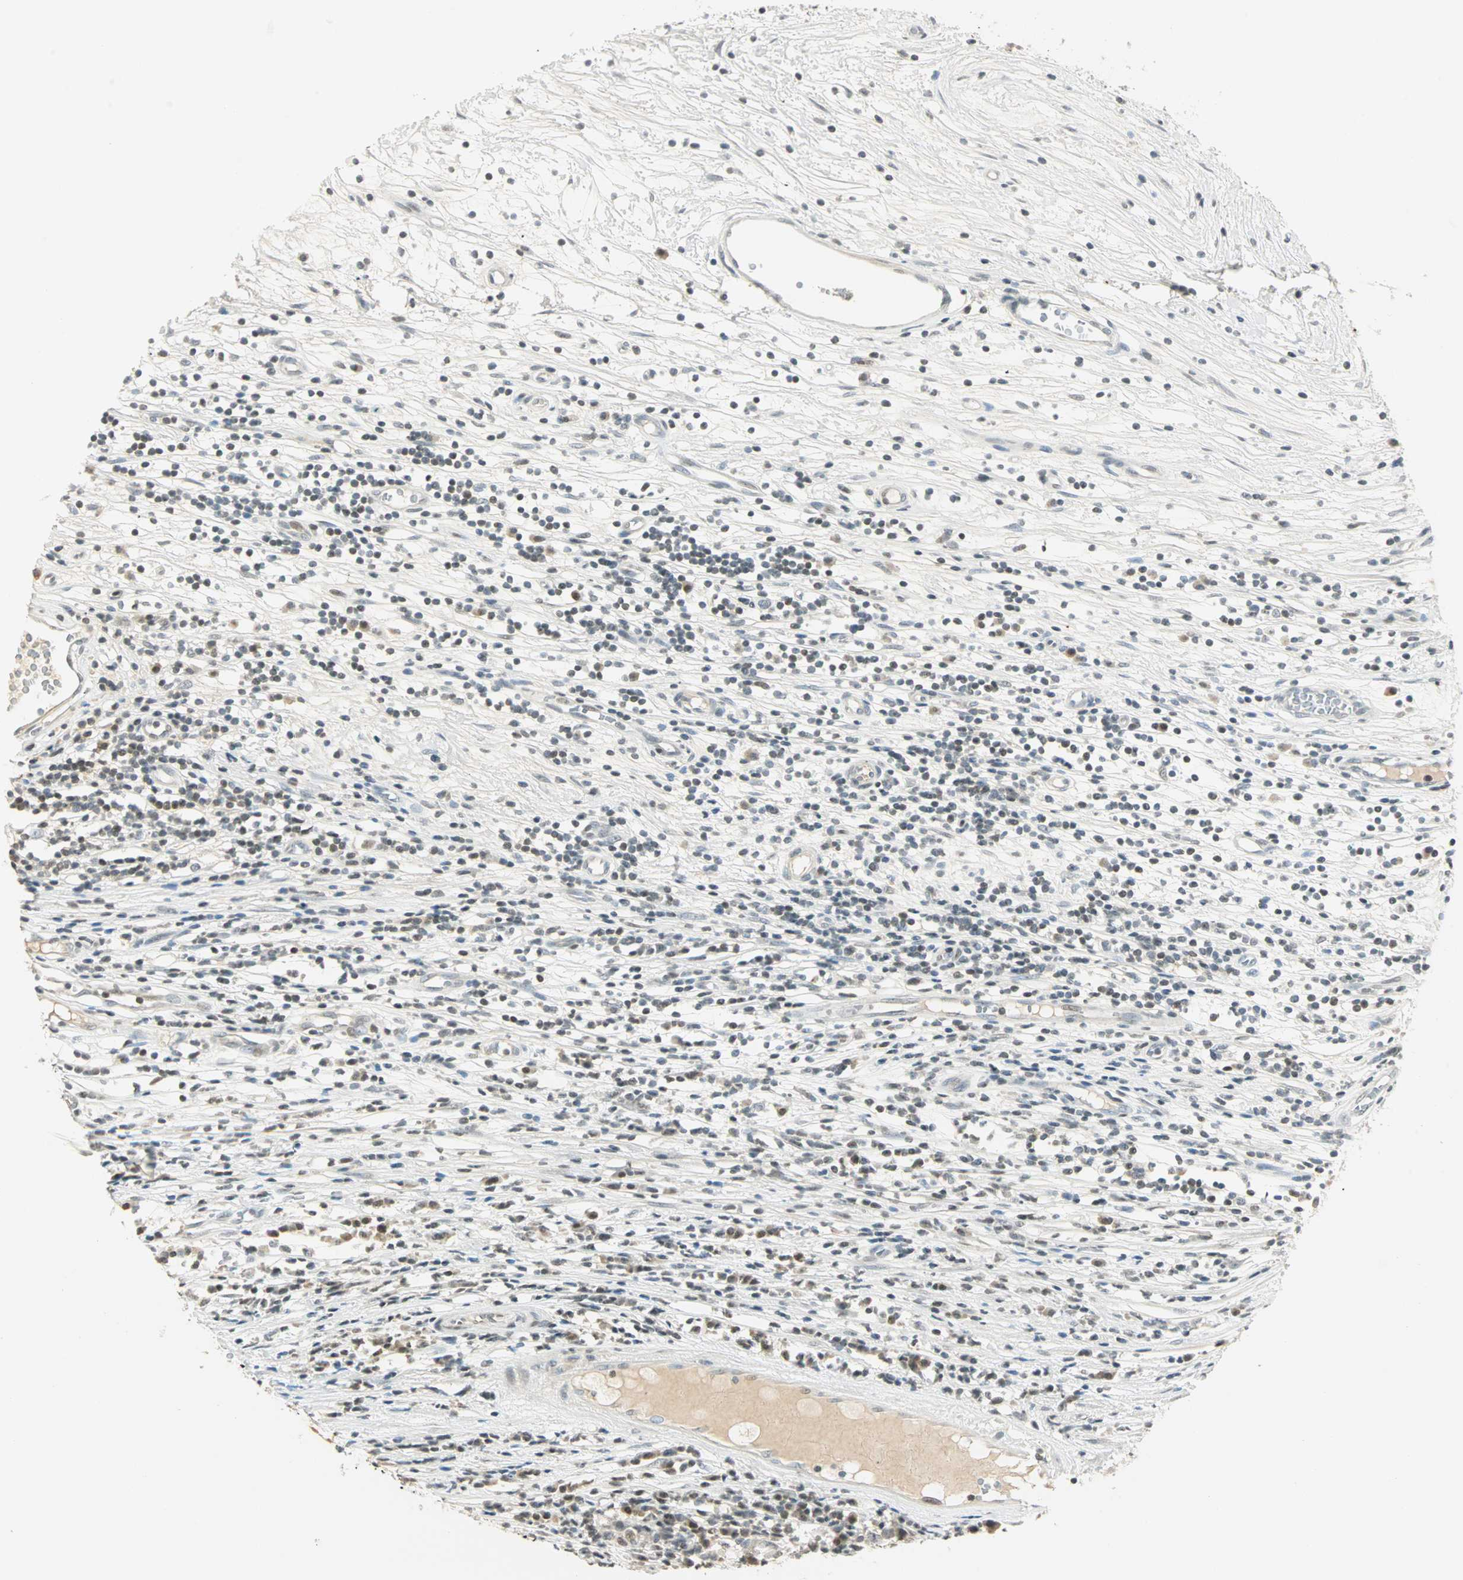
{"staining": {"intensity": "weak", "quantity": "<25%", "location": "nuclear"}, "tissue": "testis cancer", "cell_type": "Tumor cells", "image_type": "cancer", "snomed": [{"axis": "morphology", "description": "Seminoma, NOS"}, {"axis": "topography", "description": "Testis"}], "caption": "An immunohistochemistry (IHC) image of testis cancer is shown. There is no staining in tumor cells of testis cancer.", "gene": "SMAD3", "patient": {"sex": "male", "age": 65}}